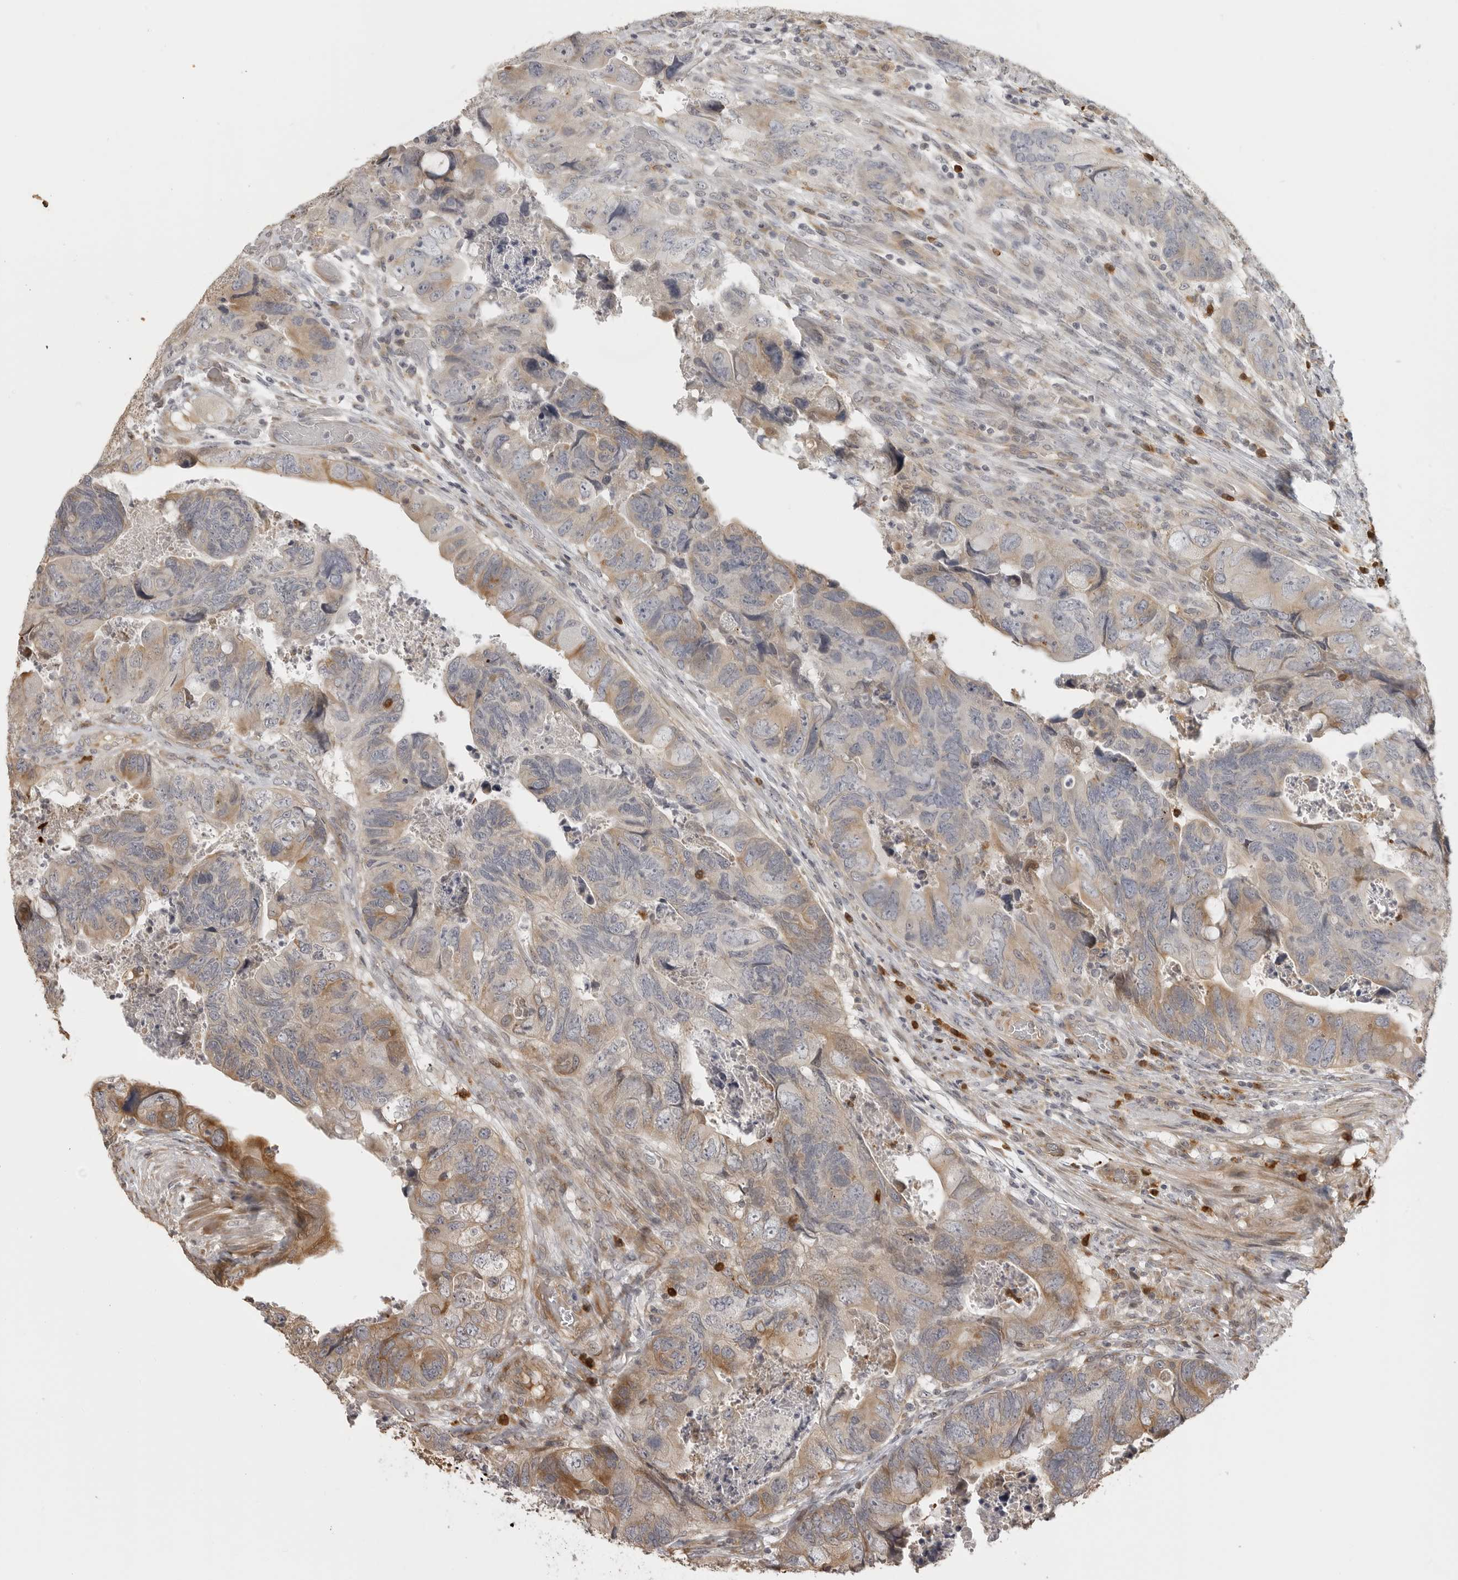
{"staining": {"intensity": "weak", "quantity": "25%-75%", "location": "cytoplasmic/membranous"}, "tissue": "colorectal cancer", "cell_type": "Tumor cells", "image_type": "cancer", "snomed": [{"axis": "morphology", "description": "Adenocarcinoma, NOS"}, {"axis": "topography", "description": "Rectum"}], "caption": "A micrograph of human colorectal cancer (adenocarcinoma) stained for a protein displays weak cytoplasmic/membranous brown staining in tumor cells. Nuclei are stained in blue.", "gene": "IDO1", "patient": {"sex": "male", "age": 63}}